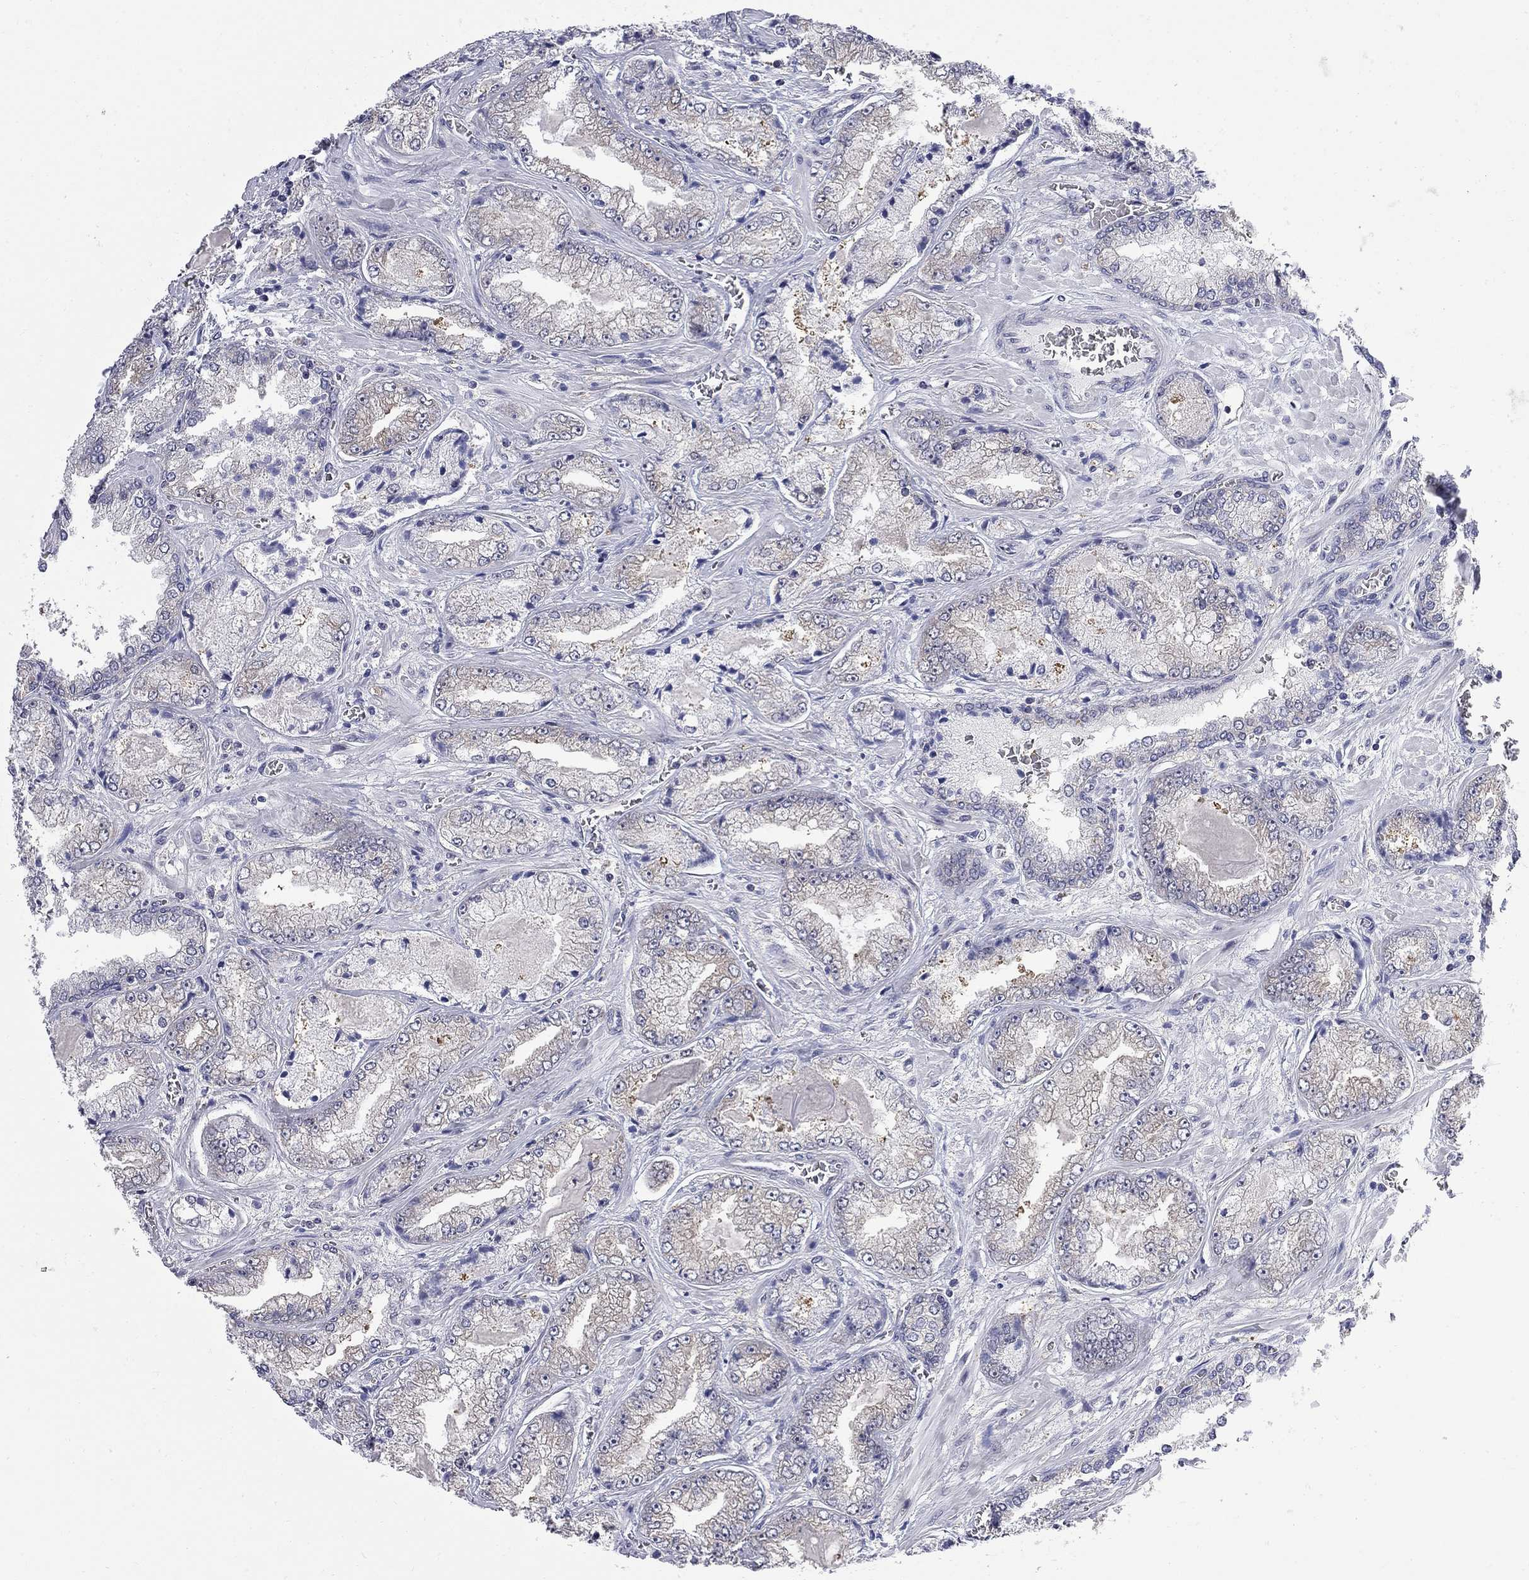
{"staining": {"intensity": "weak", "quantity": "<25%", "location": "cytoplasmic/membranous"}, "tissue": "prostate cancer", "cell_type": "Tumor cells", "image_type": "cancer", "snomed": [{"axis": "morphology", "description": "Adenocarcinoma, Low grade"}, {"axis": "topography", "description": "Prostate"}], "caption": "Tumor cells show no significant staining in adenocarcinoma (low-grade) (prostate).", "gene": "GALNT8", "patient": {"sex": "male", "age": 57}}